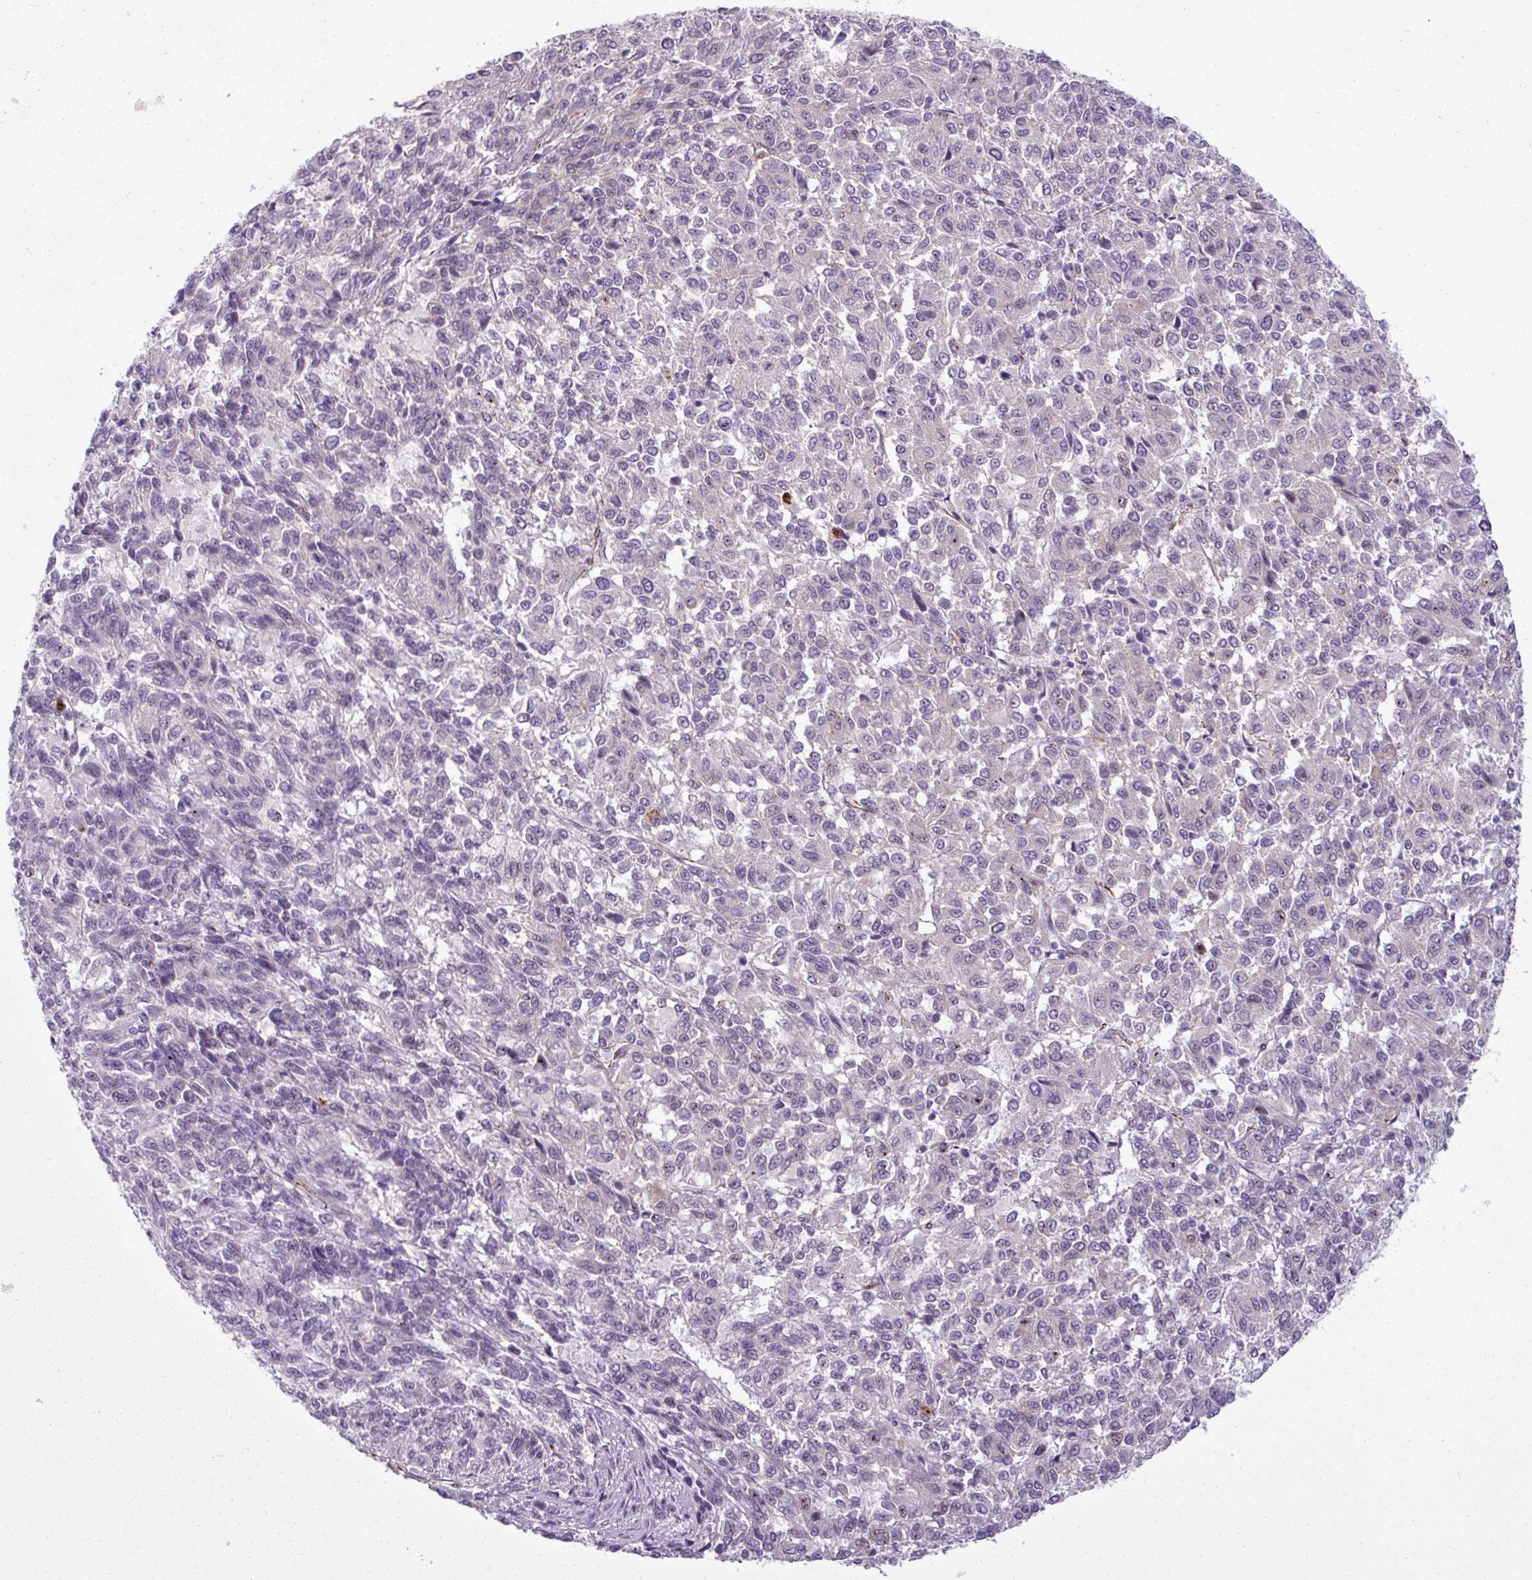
{"staining": {"intensity": "negative", "quantity": "none", "location": "none"}, "tissue": "melanoma", "cell_type": "Tumor cells", "image_type": "cancer", "snomed": [{"axis": "morphology", "description": "Malignant melanoma, Metastatic site"}, {"axis": "topography", "description": "Lung"}], "caption": "Malignant melanoma (metastatic site) stained for a protein using IHC displays no expression tumor cells.", "gene": "ATP10A", "patient": {"sex": "male", "age": 64}}